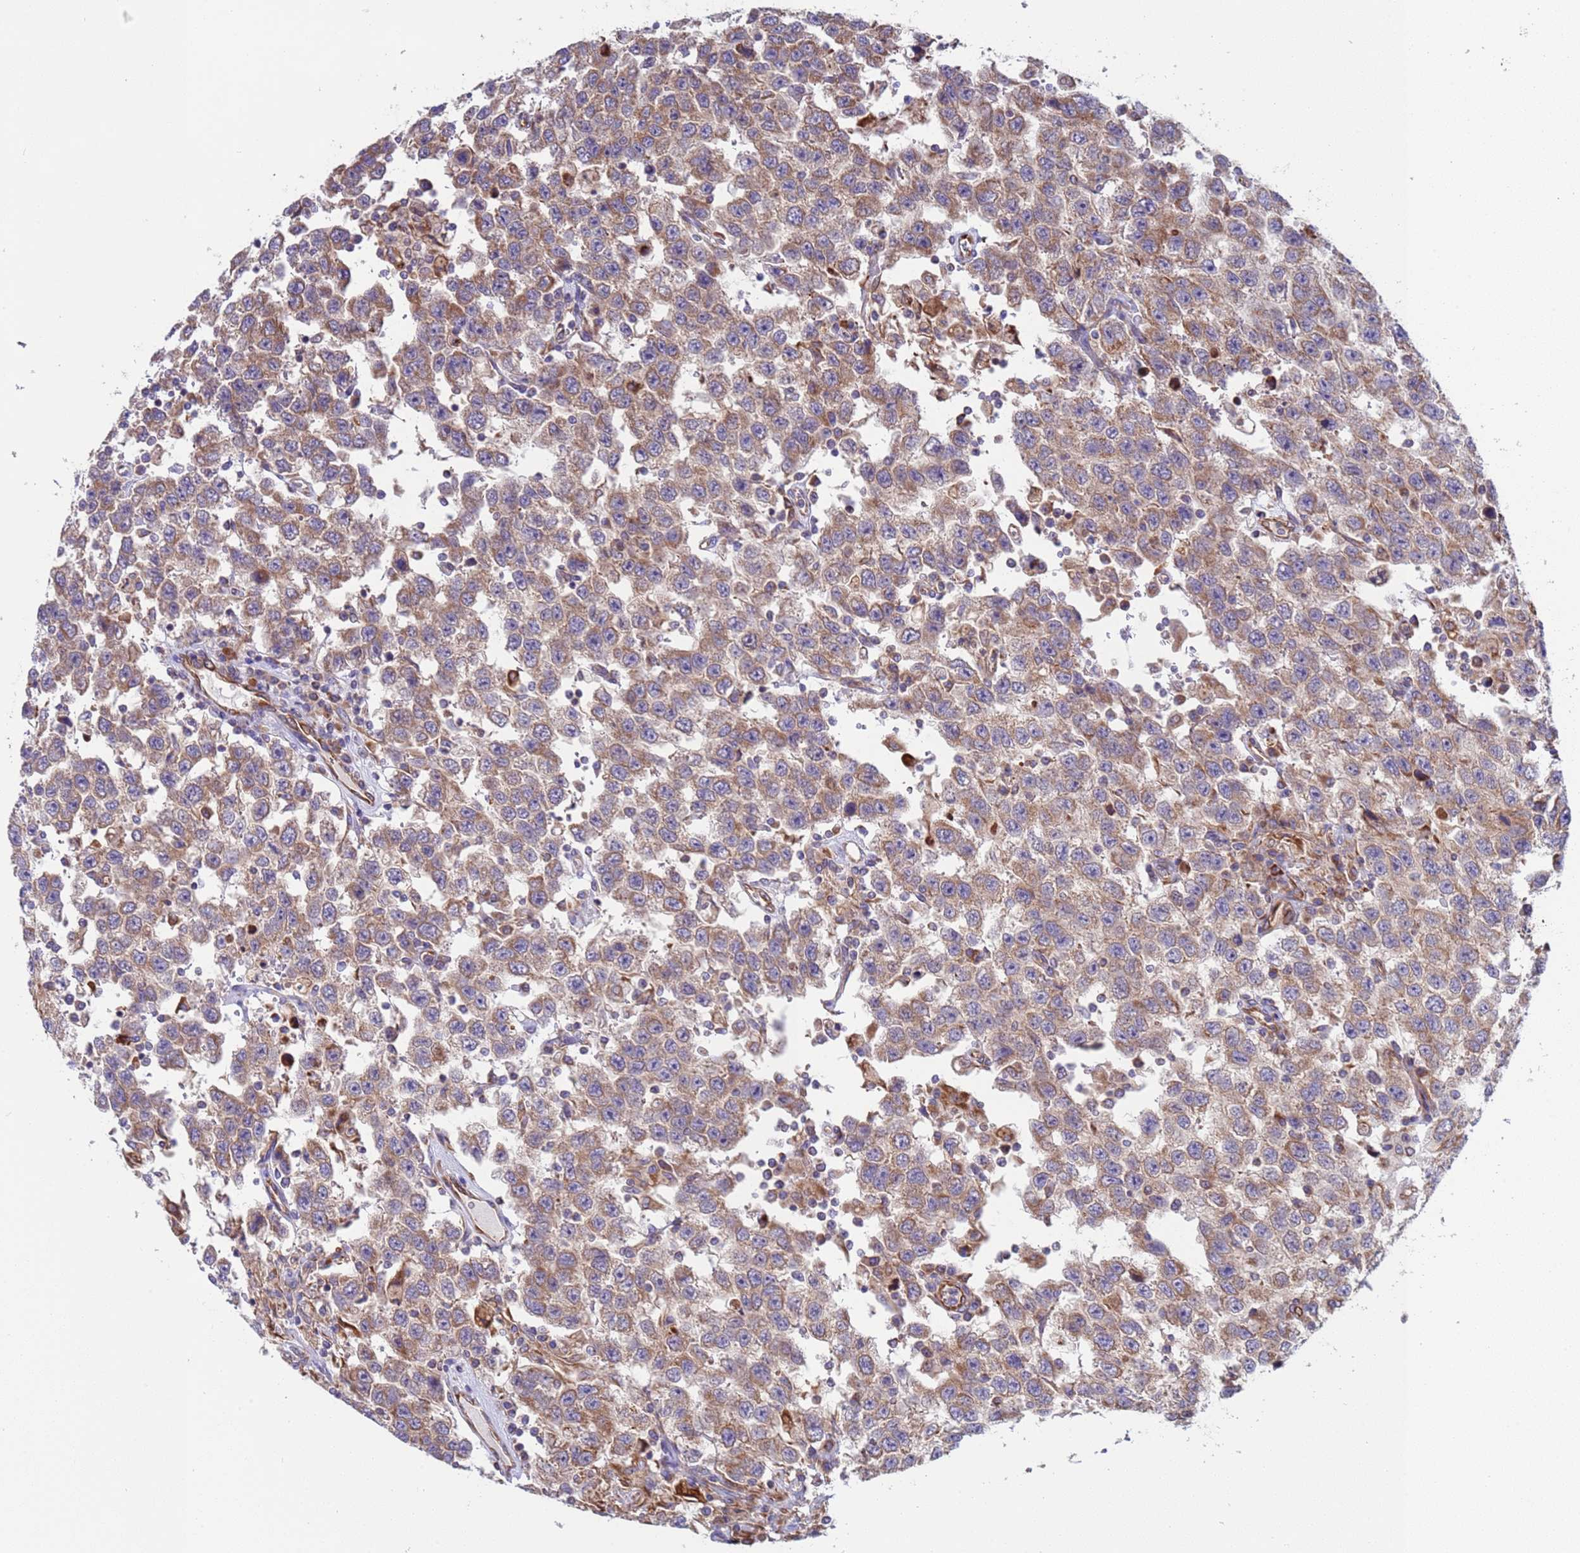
{"staining": {"intensity": "moderate", "quantity": ">75%", "location": "cytoplasmic/membranous"}, "tissue": "testis cancer", "cell_type": "Tumor cells", "image_type": "cancer", "snomed": [{"axis": "morphology", "description": "Seminoma, NOS"}, {"axis": "topography", "description": "Testis"}], "caption": "Immunohistochemical staining of human seminoma (testis) demonstrates moderate cytoplasmic/membranous protein expression in approximately >75% of tumor cells.", "gene": "NUDT12", "patient": {"sex": "male", "age": 41}}